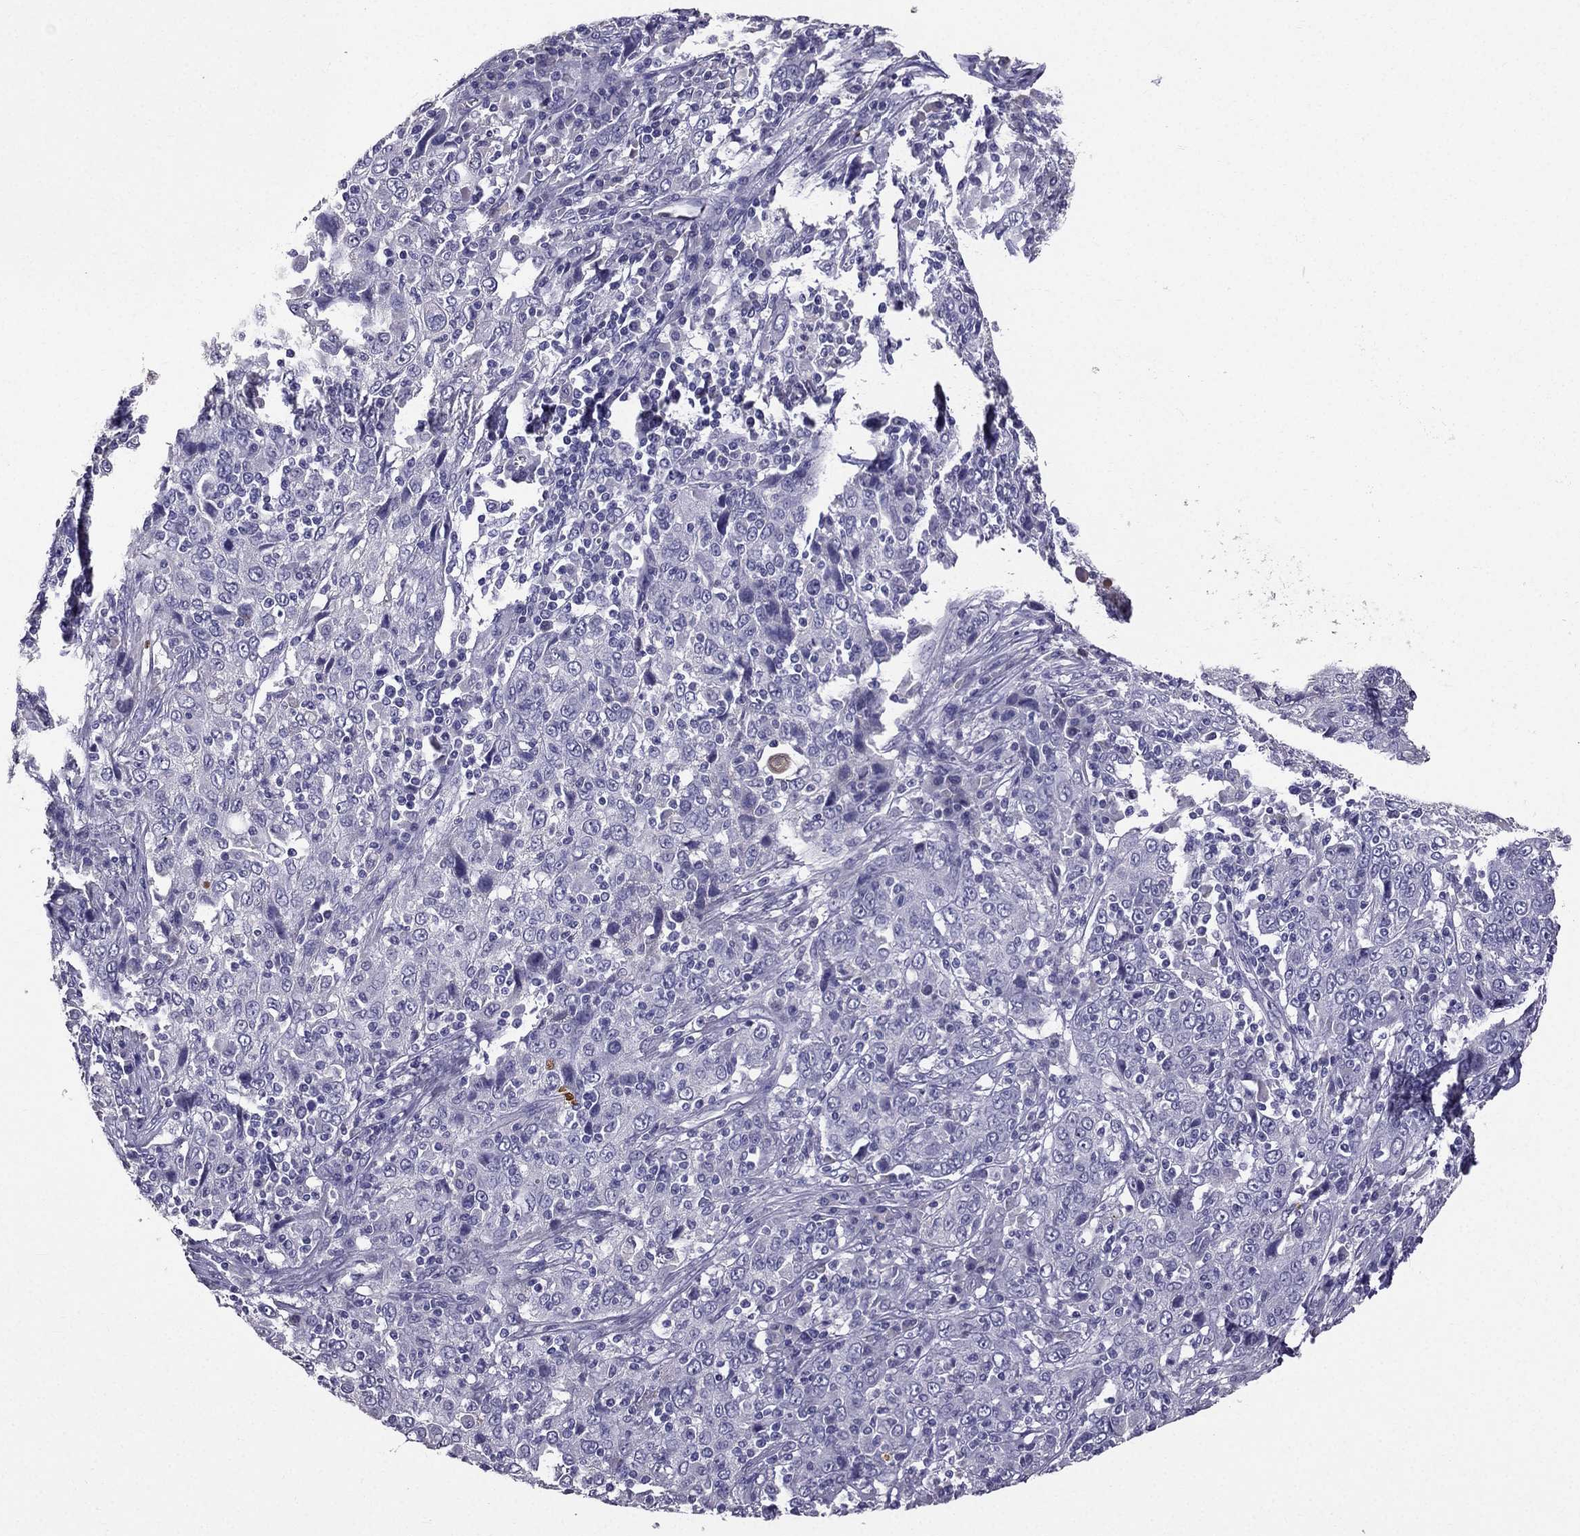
{"staining": {"intensity": "negative", "quantity": "none", "location": "none"}, "tissue": "cervical cancer", "cell_type": "Tumor cells", "image_type": "cancer", "snomed": [{"axis": "morphology", "description": "Squamous cell carcinoma, NOS"}, {"axis": "topography", "description": "Cervix"}], "caption": "Immunohistochemistry (IHC) image of neoplastic tissue: human cervical squamous cell carcinoma stained with DAB displays no significant protein staining in tumor cells. The staining is performed using DAB (3,3'-diaminobenzidine) brown chromogen with nuclei counter-stained in using hematoxylin.", "gene": "SCG5", "patient": {"sex": "female", "age": 46}}